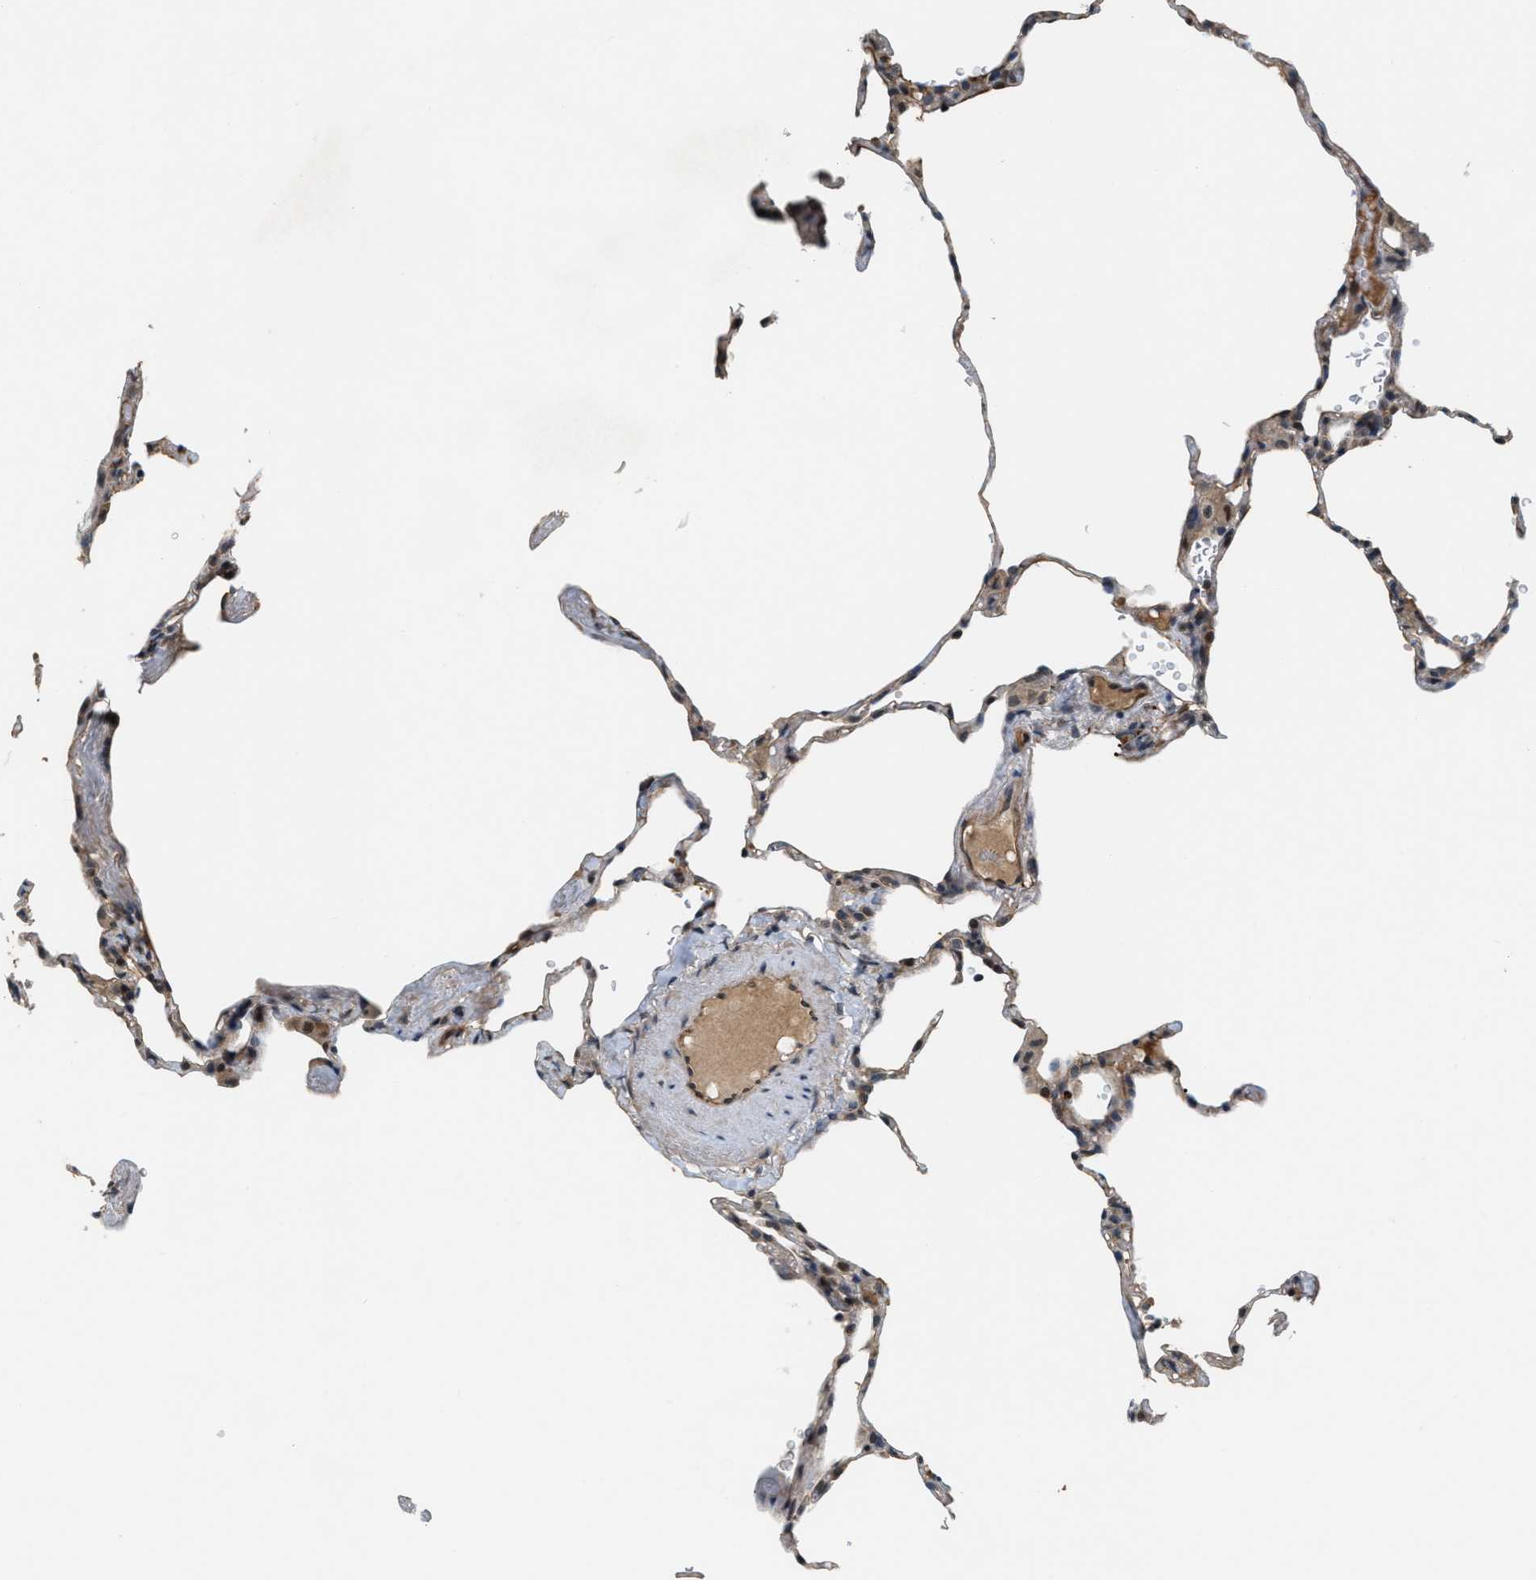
{"staining": {"intensity": "weak", "quantity": "<25%", "location": "cytoplasmic/membranous"}, "tissue": "lung", "cell_type": "Alveolar cells", "image_type": "normal", "snomed": [{"axis": "morphology", "description": "Normal tissue, NOS"}, {"axis": "topography", "description": "Lung"}], "caption": "Image shows no protein expression in alveolar cells of unremarkable lung. (DAB IHC with hematoxylin counter stain).", "gene": "RFFL", "patient": {"sex": "male", "age": 59}}